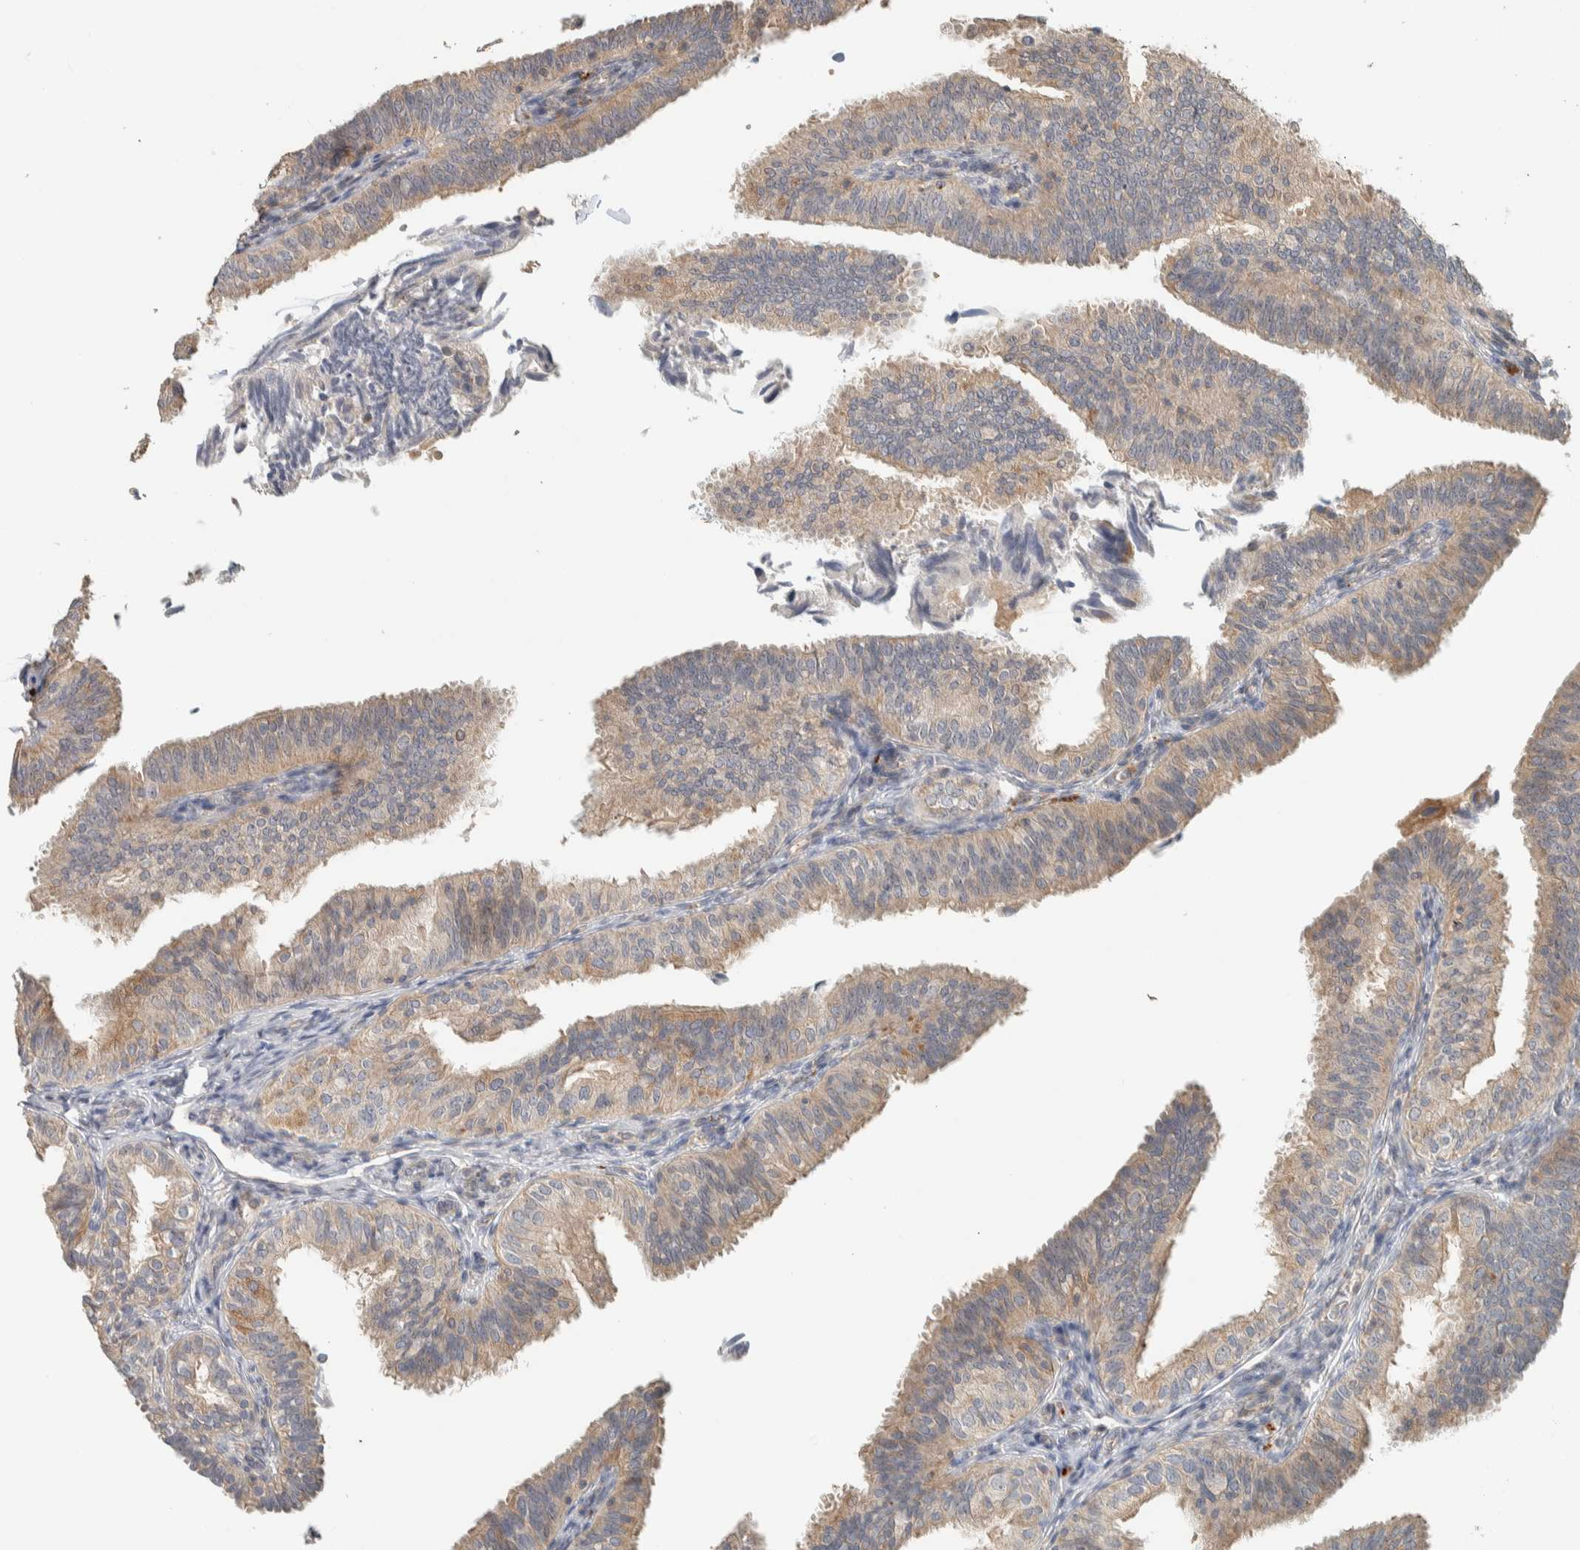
{"staining": {"intensity": "weak", "quantity": ">75%", "location": "cytoplasmic/membranous"}, "tissue": "fallopian tube", "cell_type": "Glandular cells", "image_type": "normal", "snomed": [{"axis": "morphology", "description": "Normal tissue, NOS"}, {"axis": "topography", "description": "Fallopian tube"}], "caption": "This micrograph shows IHC staining of benign human fallopian tube, with low weak cytoplasmic/membranous positivity in approximately >75% of glandular cells.", "gene": "PDE7B", "patient": {"sex": "female", "age": 35}}